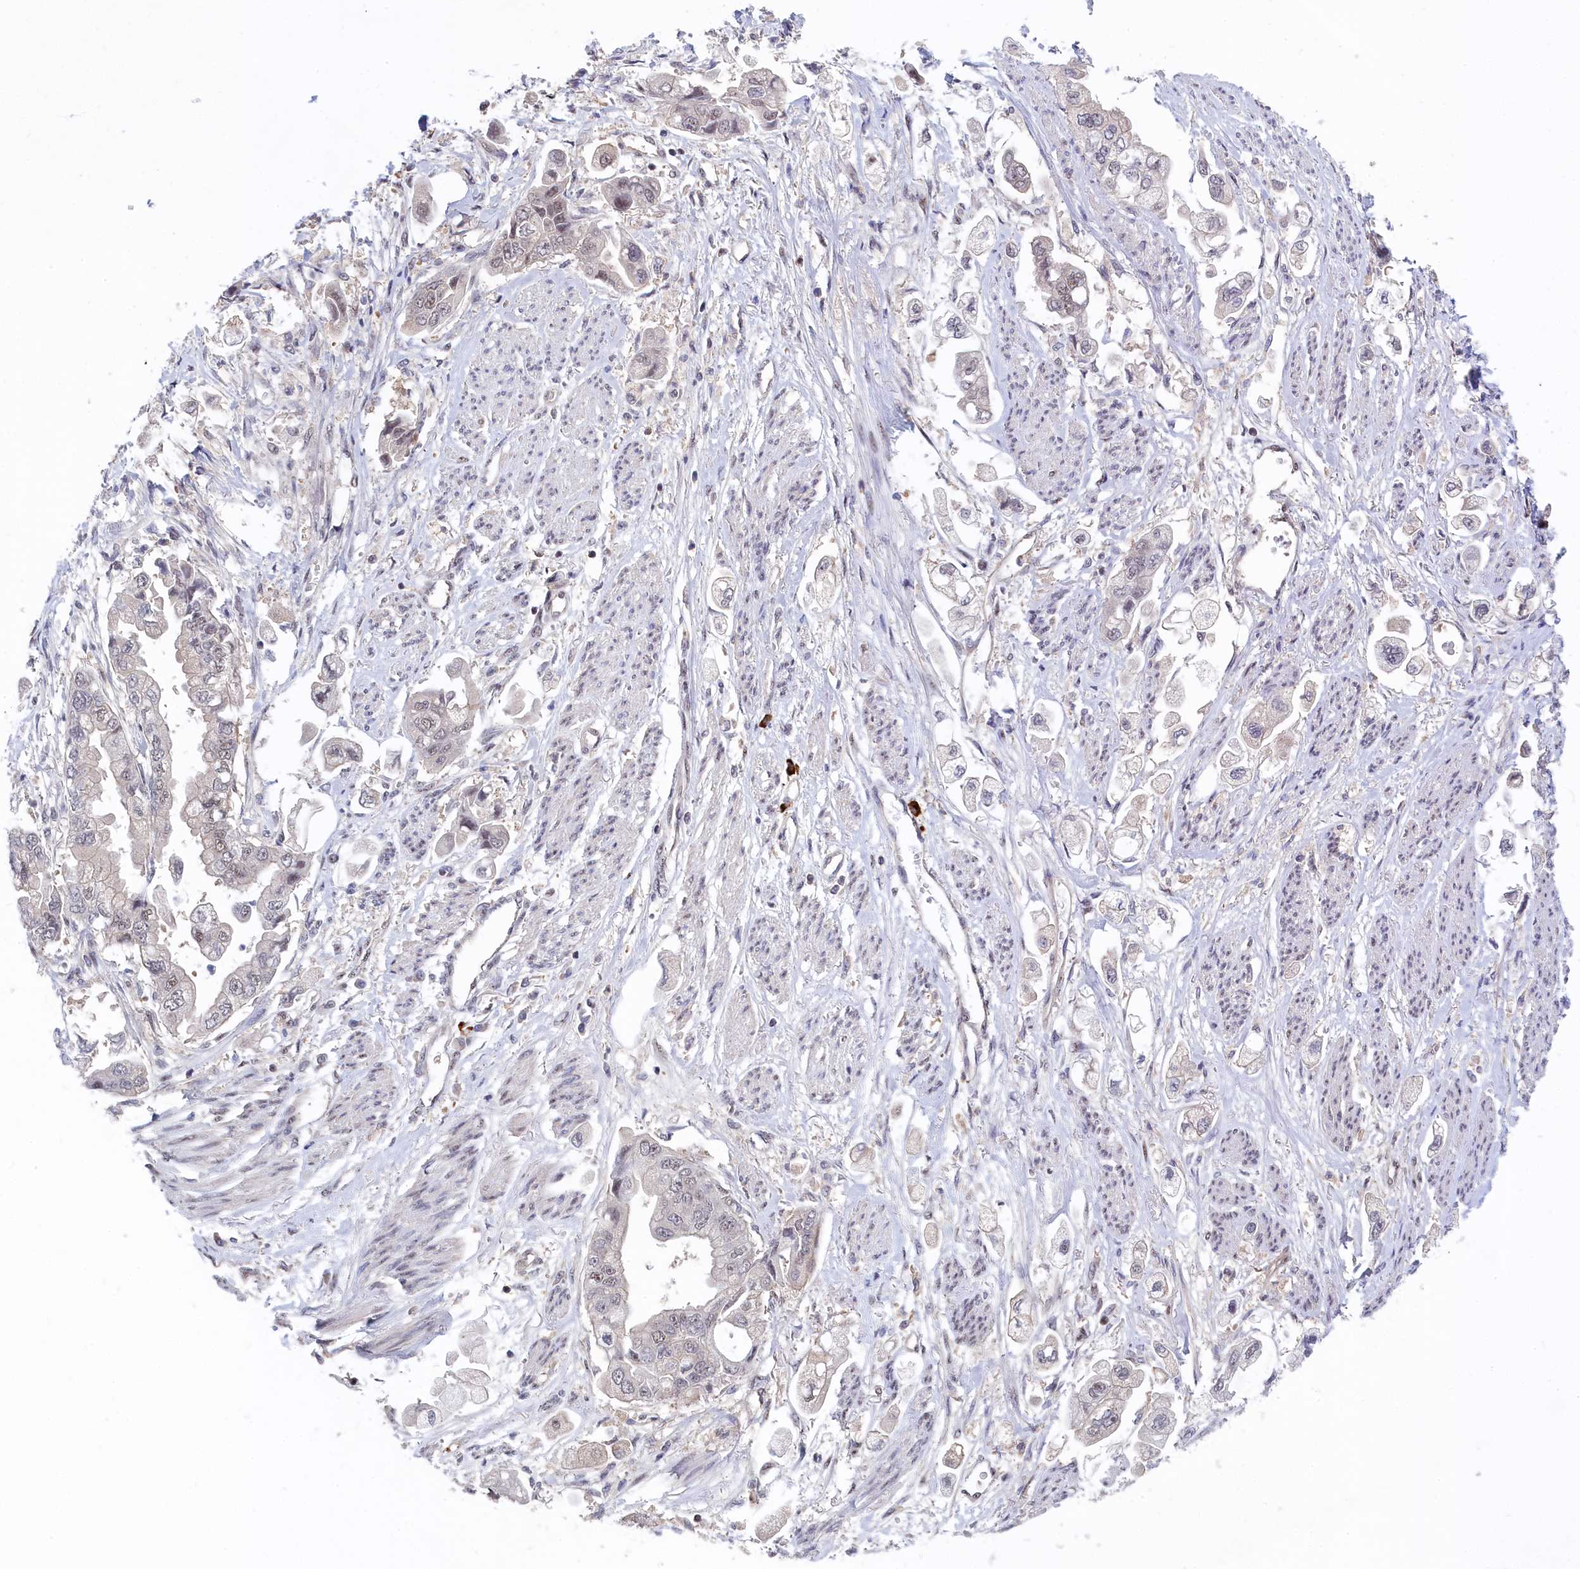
{"staining": {"intensity": "weak", "quantity": "<25%", "location": "nuclear"}, "tissue": "stomach cancer", "cell_type": "Tumor cells", "image_type": "cancer", "snomed": [{"axis": "morphology", "description": "Adenocarcinoma, NOS"}, {"axis": "topography", "description": "Stomach"}], "caption": "High magnification brightfield microscopy of stomach adenocarcinoma stained with DAB (3,3'-diaminobenzidine) (brown) and counterstained with hematoxylin (blue): tumor cells show no significant staining.", "gene": "TAB1", "patient": {"sex": "male", "age": 62}}